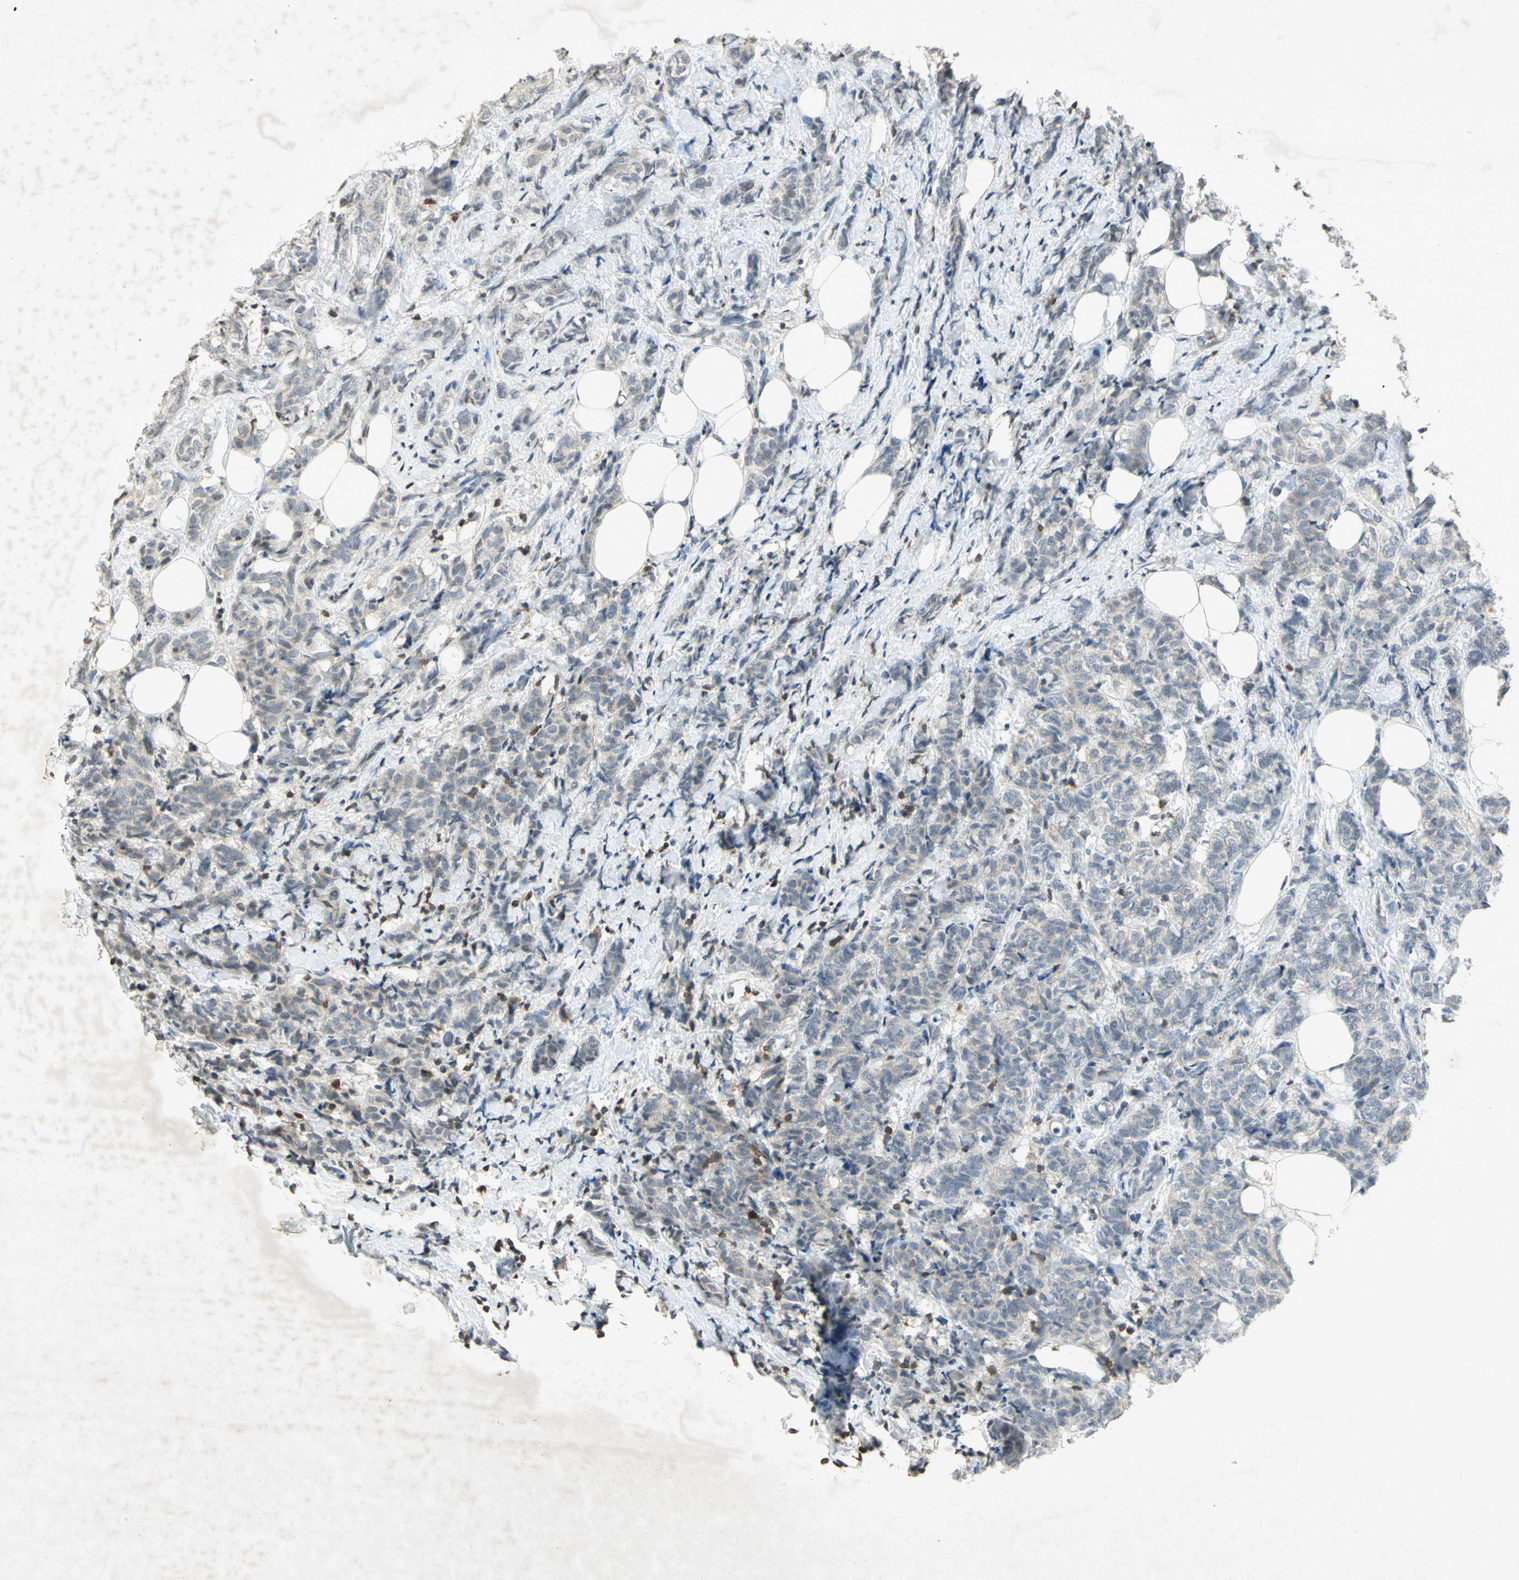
{"staining": {"intensity": "negative", "quantity": "none", "location": "none"}, "tissue": "breast cancer", "cell_type": "Tumor cells", "image_type": "cancer", "snomed": [{"axis": "morphology", "description": "Lobular carcinoma"}, {"axis": "topography", "description": "Breast"}], "caption": "A micrograph of breast cancer stained for a protein displays no brown staining in tumor cells.", "gene": "IL16", "patient": {"sex": "female", "age": 60}}